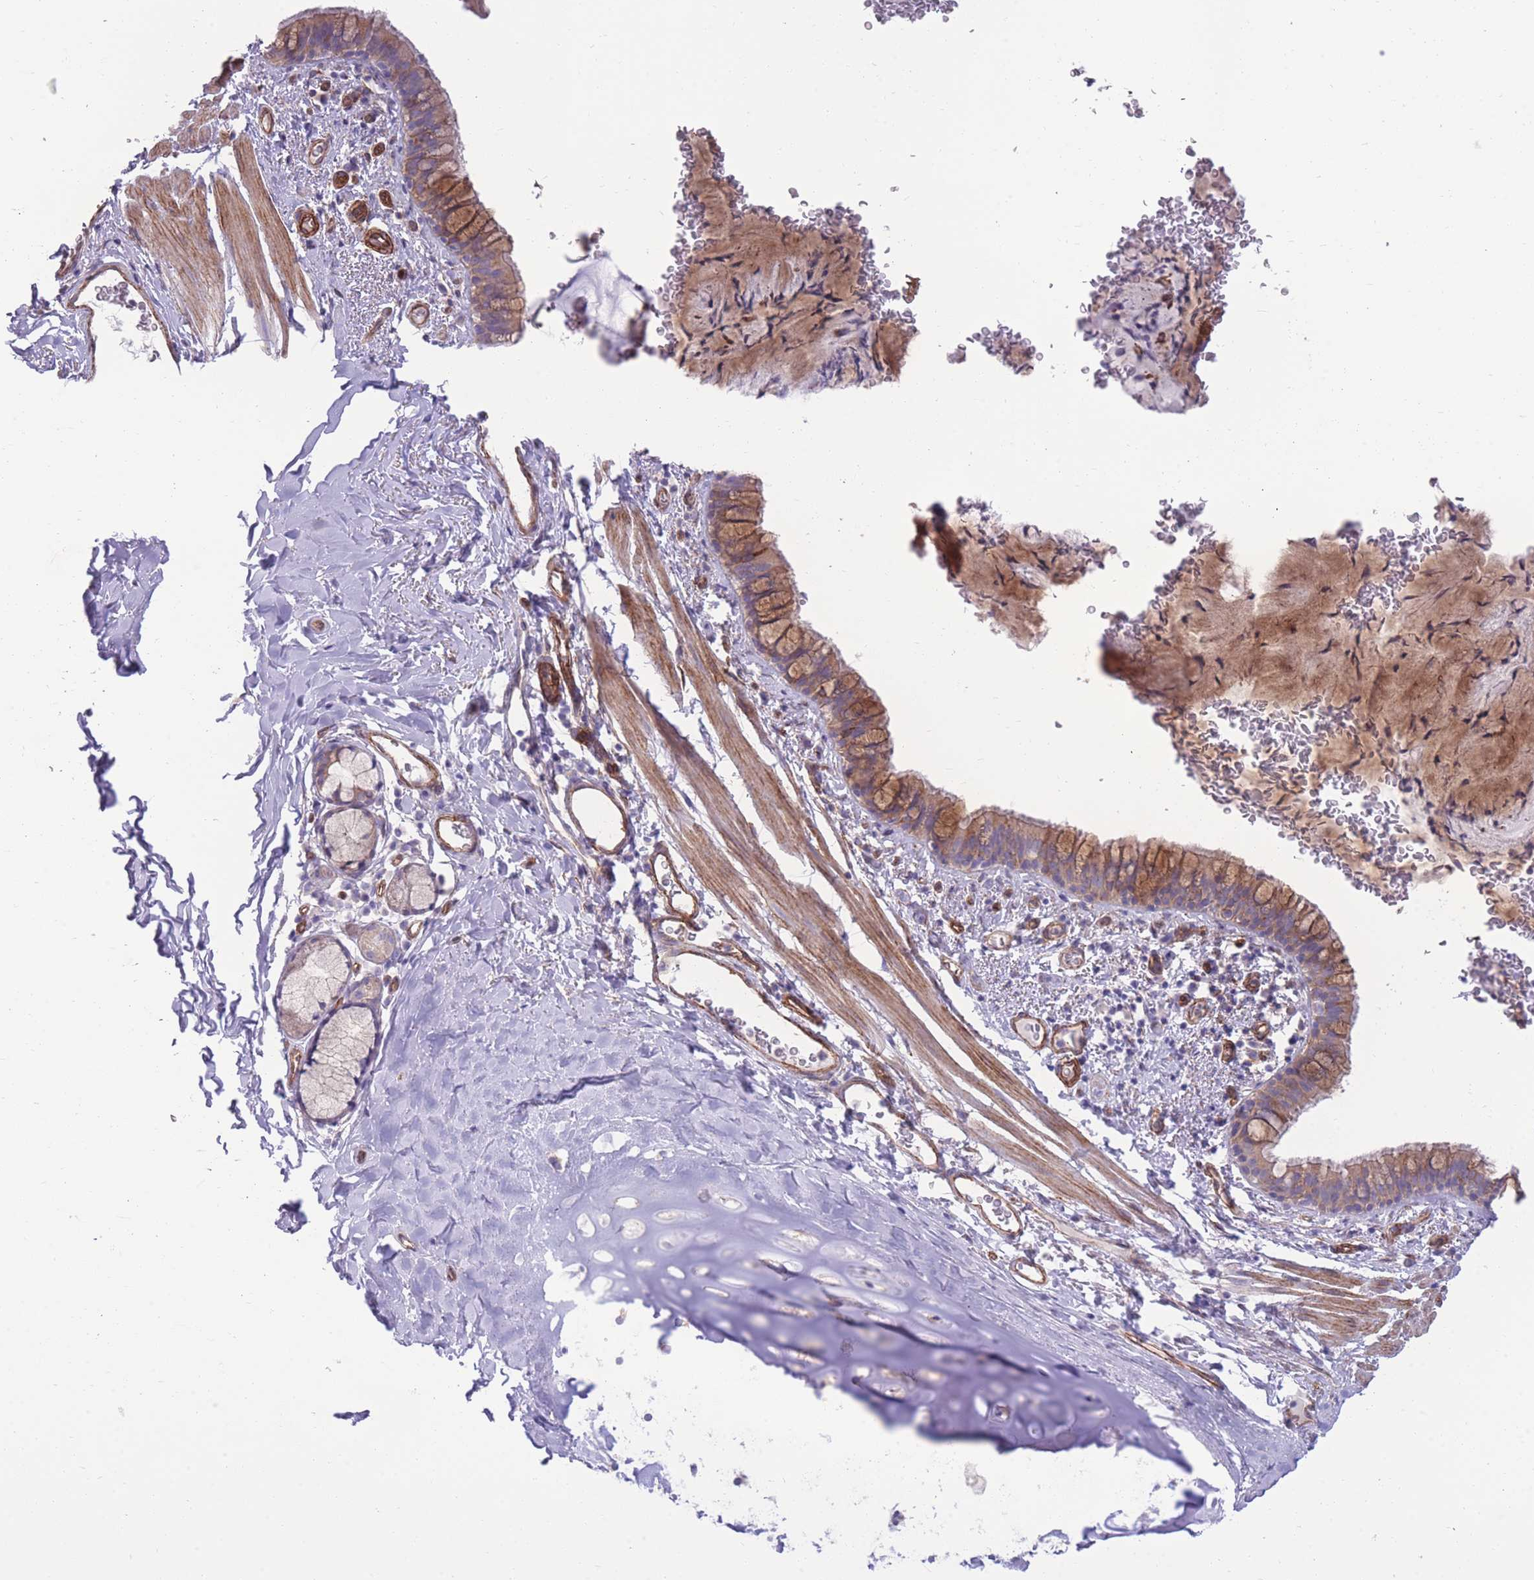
{"staining": {"intensity": "strong", "quantity": ">75%", "location": "cytoplasmic/membranous"}, "tissue": "bronchus", "cell_type": "Respiratory epithelial cells", "image_type": "normal", "snomed": [{"axis": "morphology", "description": "Normal tissue, NOS"}, {"axis": "topography", "description": "Cartilage tissue"}, {"axis": "topography", "description": "Bronchus"}], "caption": "The image demonstrates a brown stain indicating the presence of a protein in the cytoplasmic/membranous of respiratory epithelial cells in bronchus. The protein of interest is stained brown, and the nuclei are stained in blue (DAB IHC with brightfield microscopy, high magnification).", "gene": "RGS11", "patient": {"sex": "female", "age": 36}}